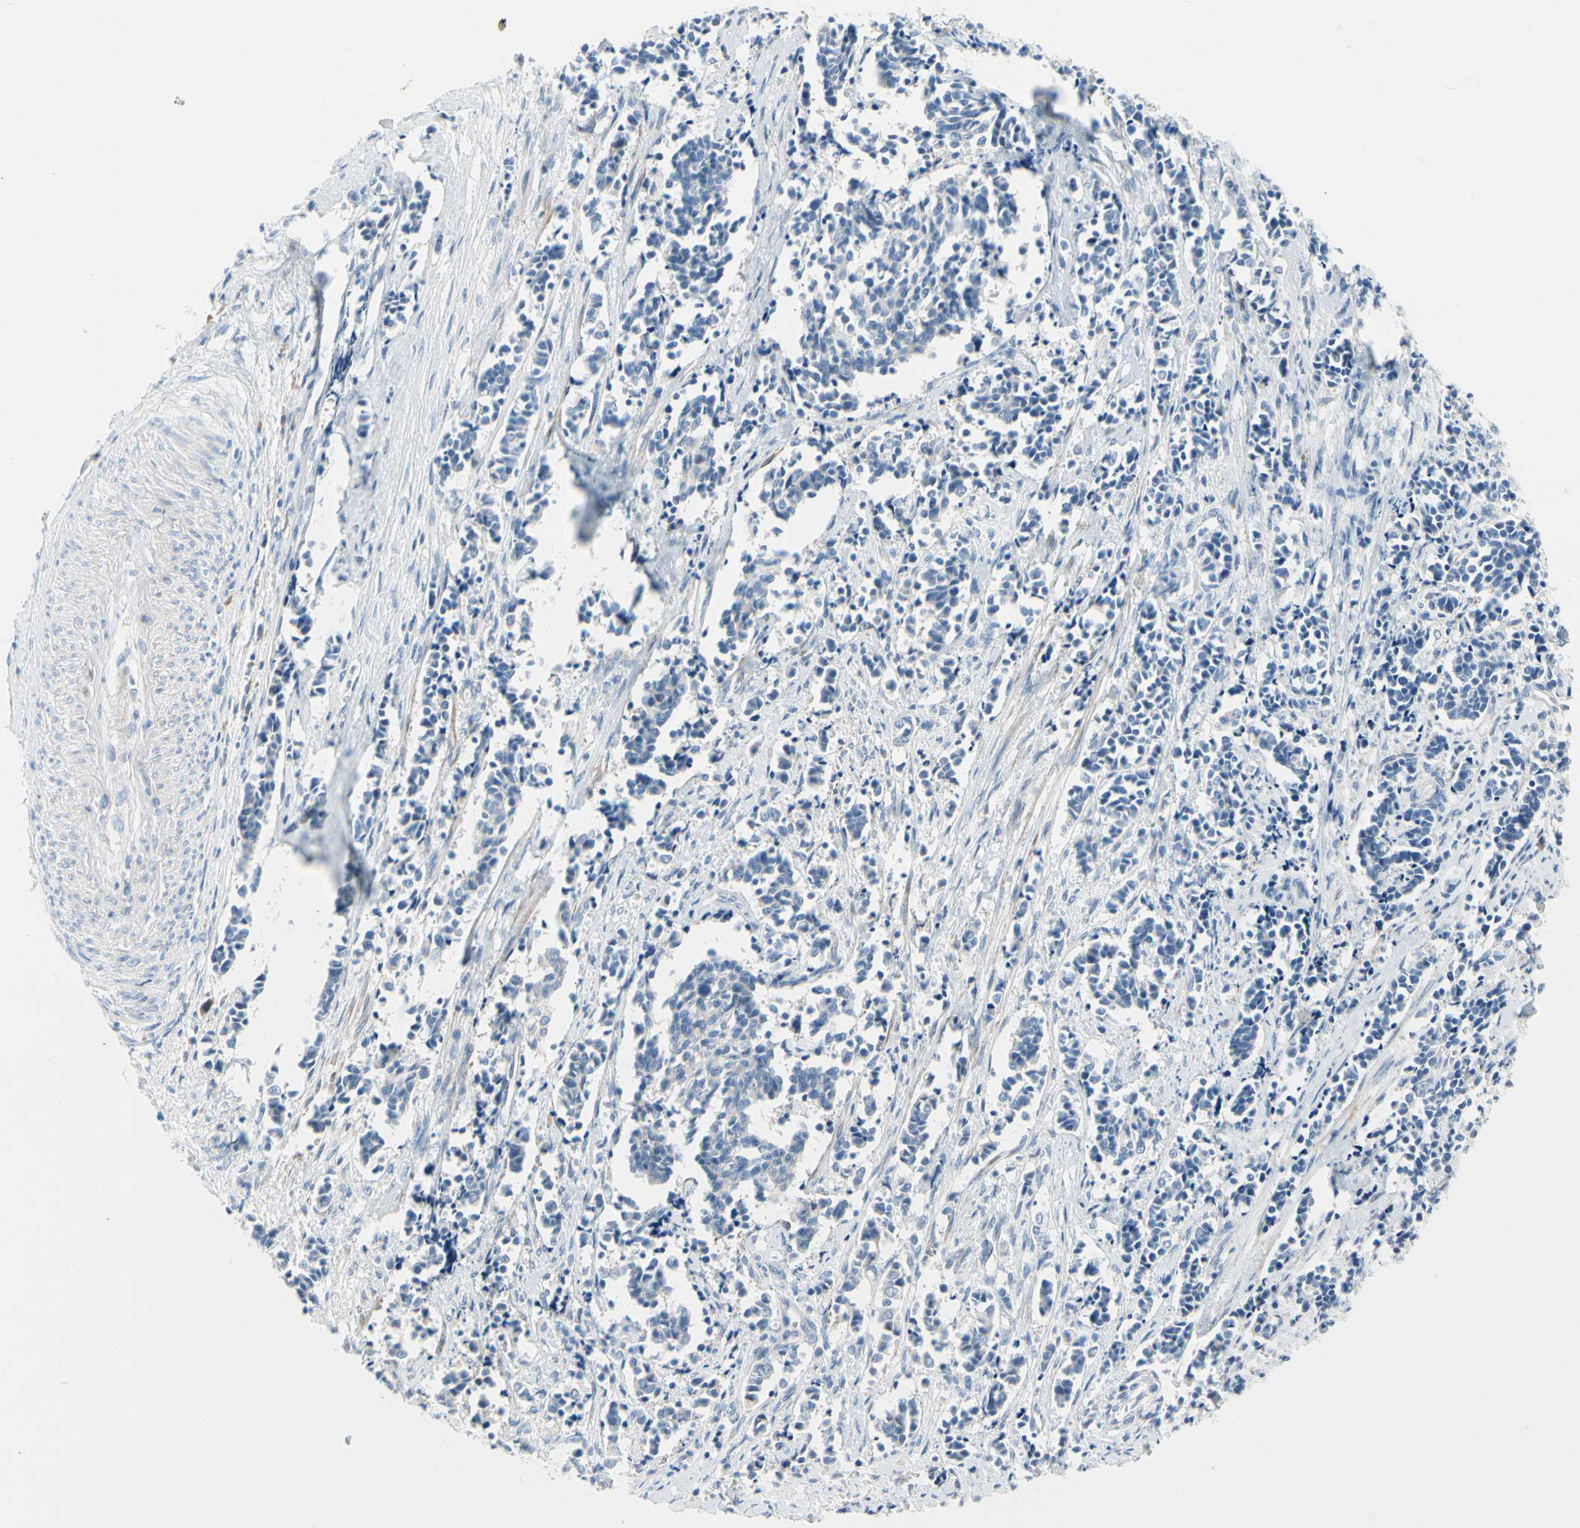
{"staining": {"intensity": "negative", "quantity": "none", "location": "none"}, "tissue": "cervical cancer", "cell_type": "Tumor cells", "image_type": "cancer", "snomed": [{"axis": "morphology", "description": "Squamous cell carcinoma, NOS"}, {"axis": "topography", "description": "Cervix"}], "caption": "IHC micrograph of neoplastic tissue: squamous cell carcinoma (cervical) stained with DAB (3,3'-diaminobenzidine) demonstrates no significant protein expression in tumor cells. (Stains: DAB immunohistochemistry with hematoxylin counter stain, Microscopy: brightfield microscopy at high magnification).", "gene": "FCER2", "patient": {"sex": "female", "age": 35}}